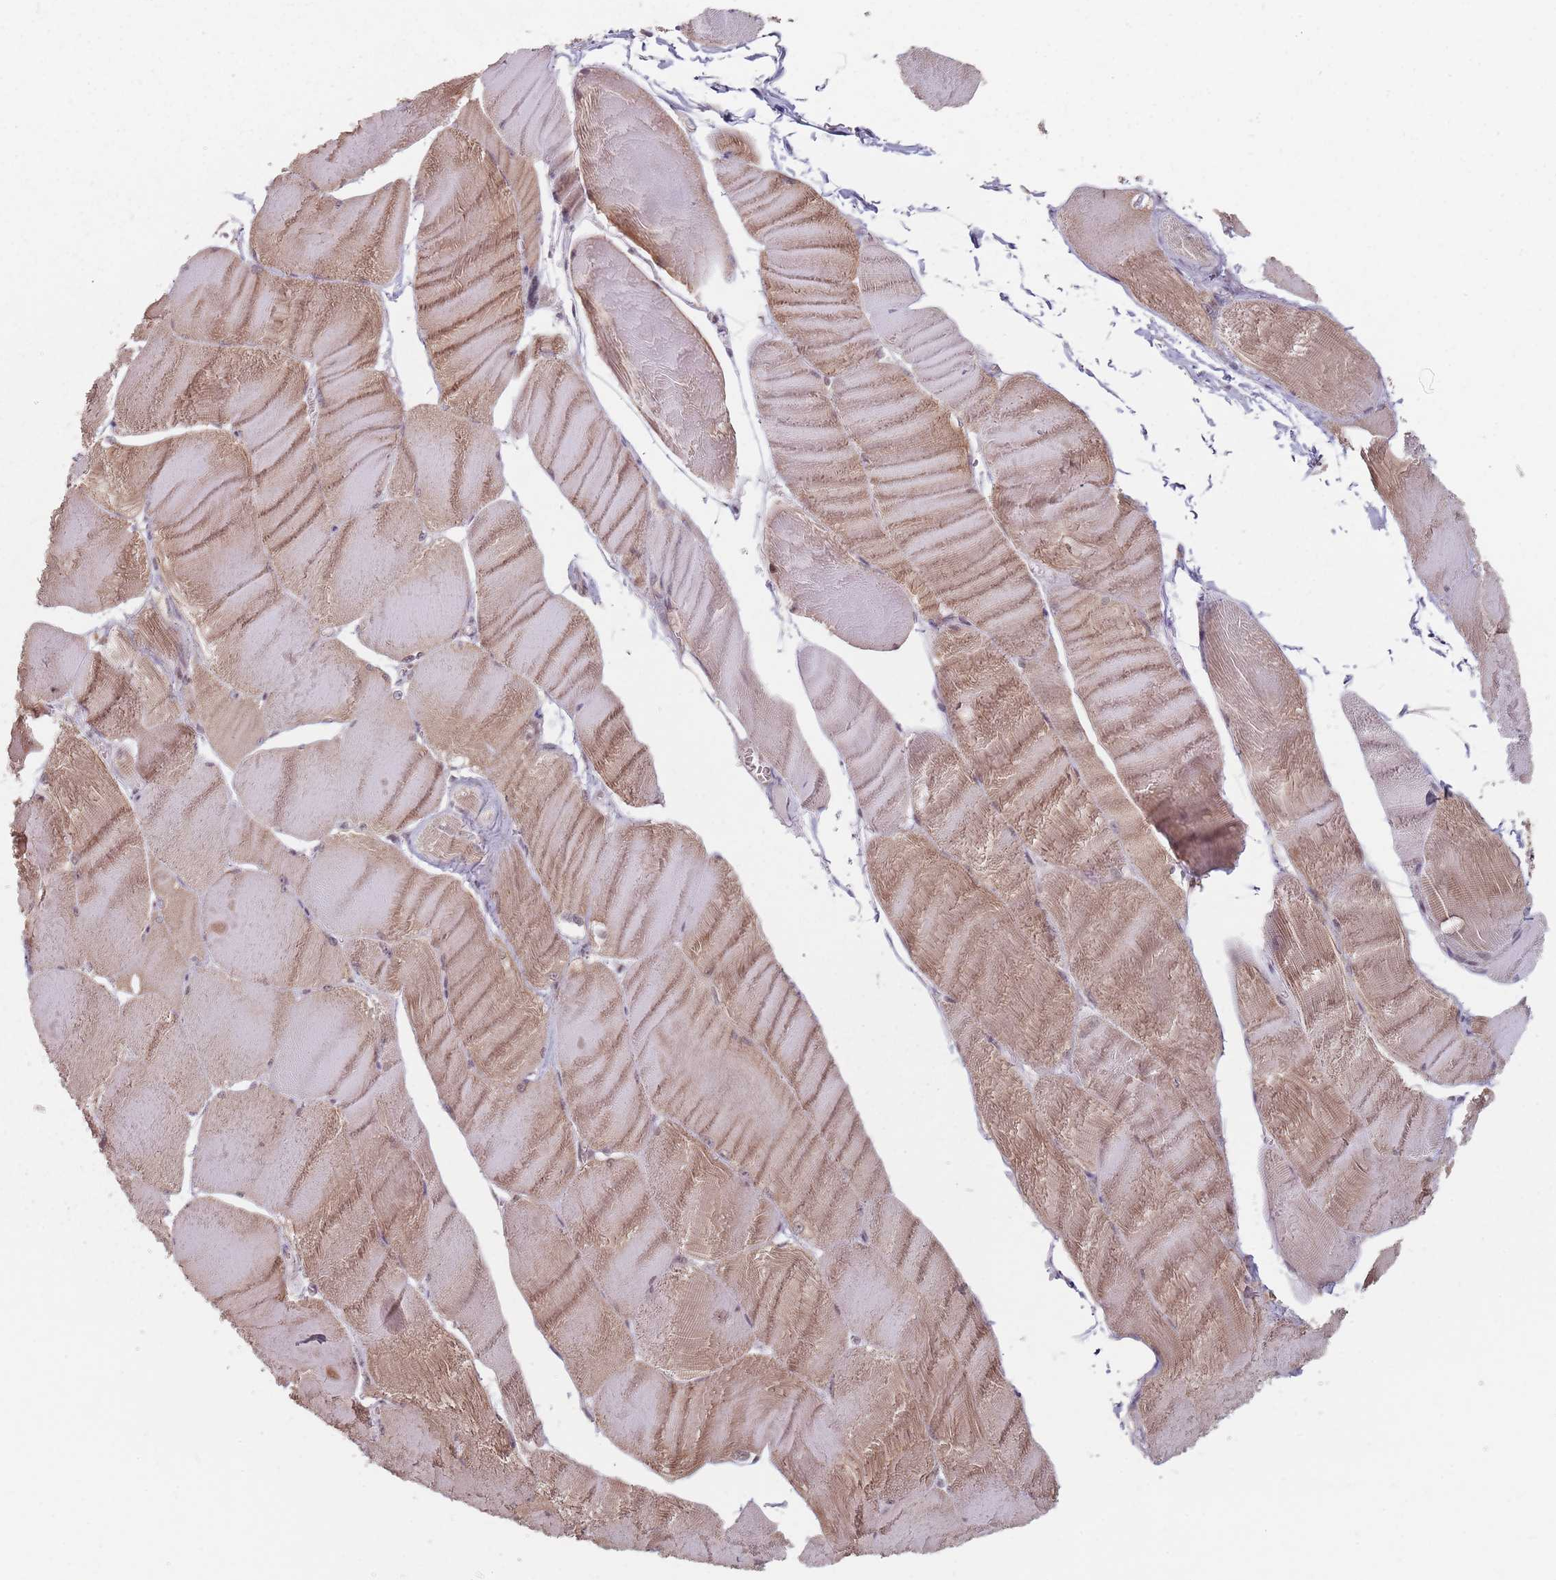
{"staining": {"intensity": "moderate", "quantity": ">75%", "location": "cytoplasmic/membranous"}, "tissue": "skeletal muscle", "cell_type": "Myocytes", "image_type": "normal", "snomed": [{"axis": "morphology", "description": "Normal tissue, NOS"}, {"axis": "morphology", "description": "Basal cell carcinoma"}, {"axis": "topography", "description": "Skeletal muscle"}], "caption": "Skeletal muscle stained with immunohistochemistry shows moderate cytoplasmic/membranous staining in approximately >75% of myocytes. (DAB IHC with brightfield microscopy, high magnification).", "gene": "VPS52", "patient": {"sex": "female", "age": 64}}